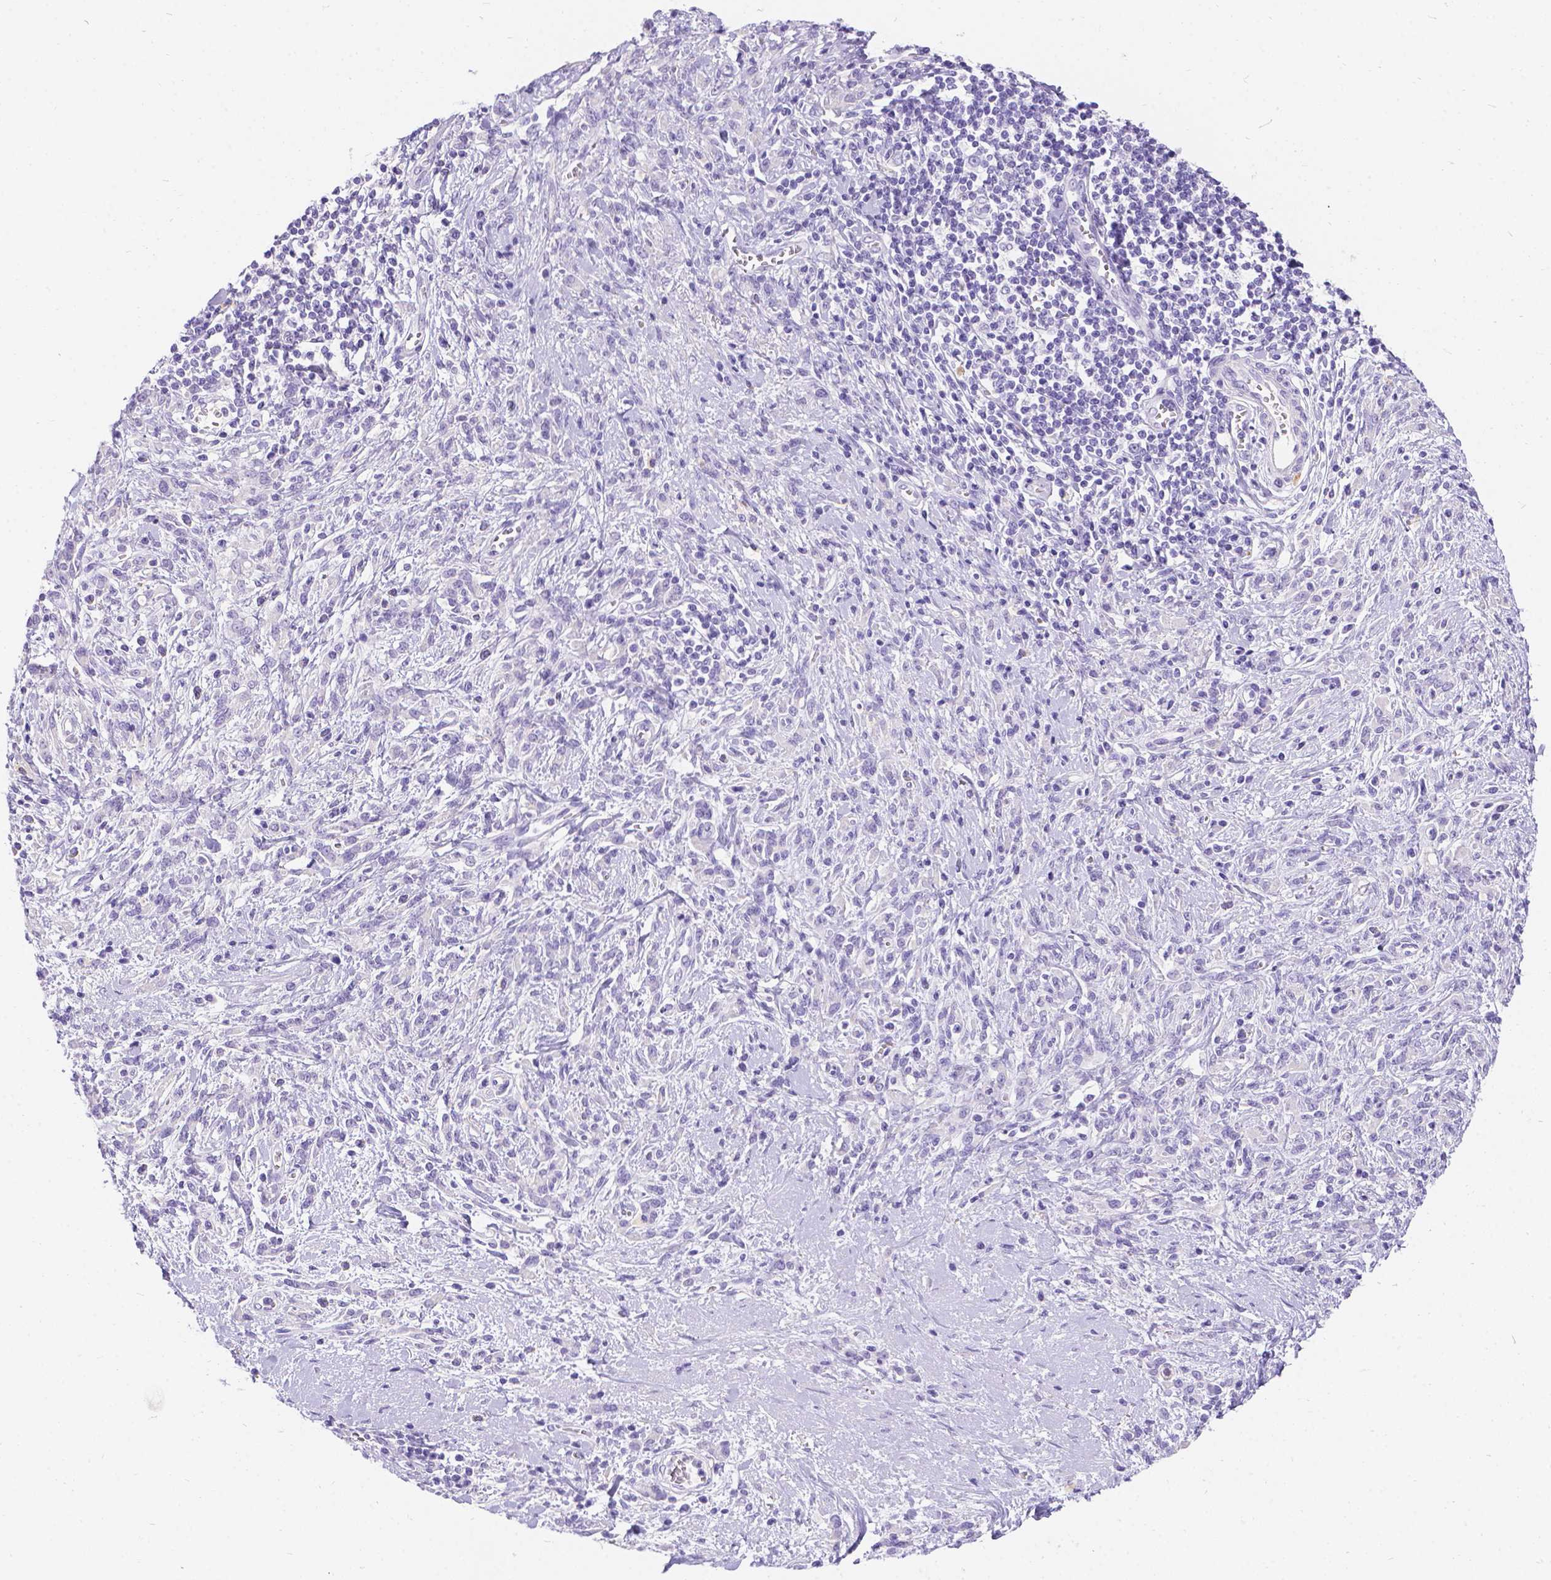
{"staining": {"intensity": "negative", "quantity": "none", "location": "none"}, "tissue": "stomach cancer", "cell_type": "Tumor cells", "image_type": "cancer", "snomed": [{"axis": "morphology", "description": "Adenocarcinoma, NOS"}, {"axis": "topography", "description": "Stomach"}], "caption": "Stomach cancer (adenocarcinoma) was stained to show a protein in brown. There is no significant staining in tumor cells.", "gene": "GNRHR", "patient": {"sex": "female", "age": 57}}